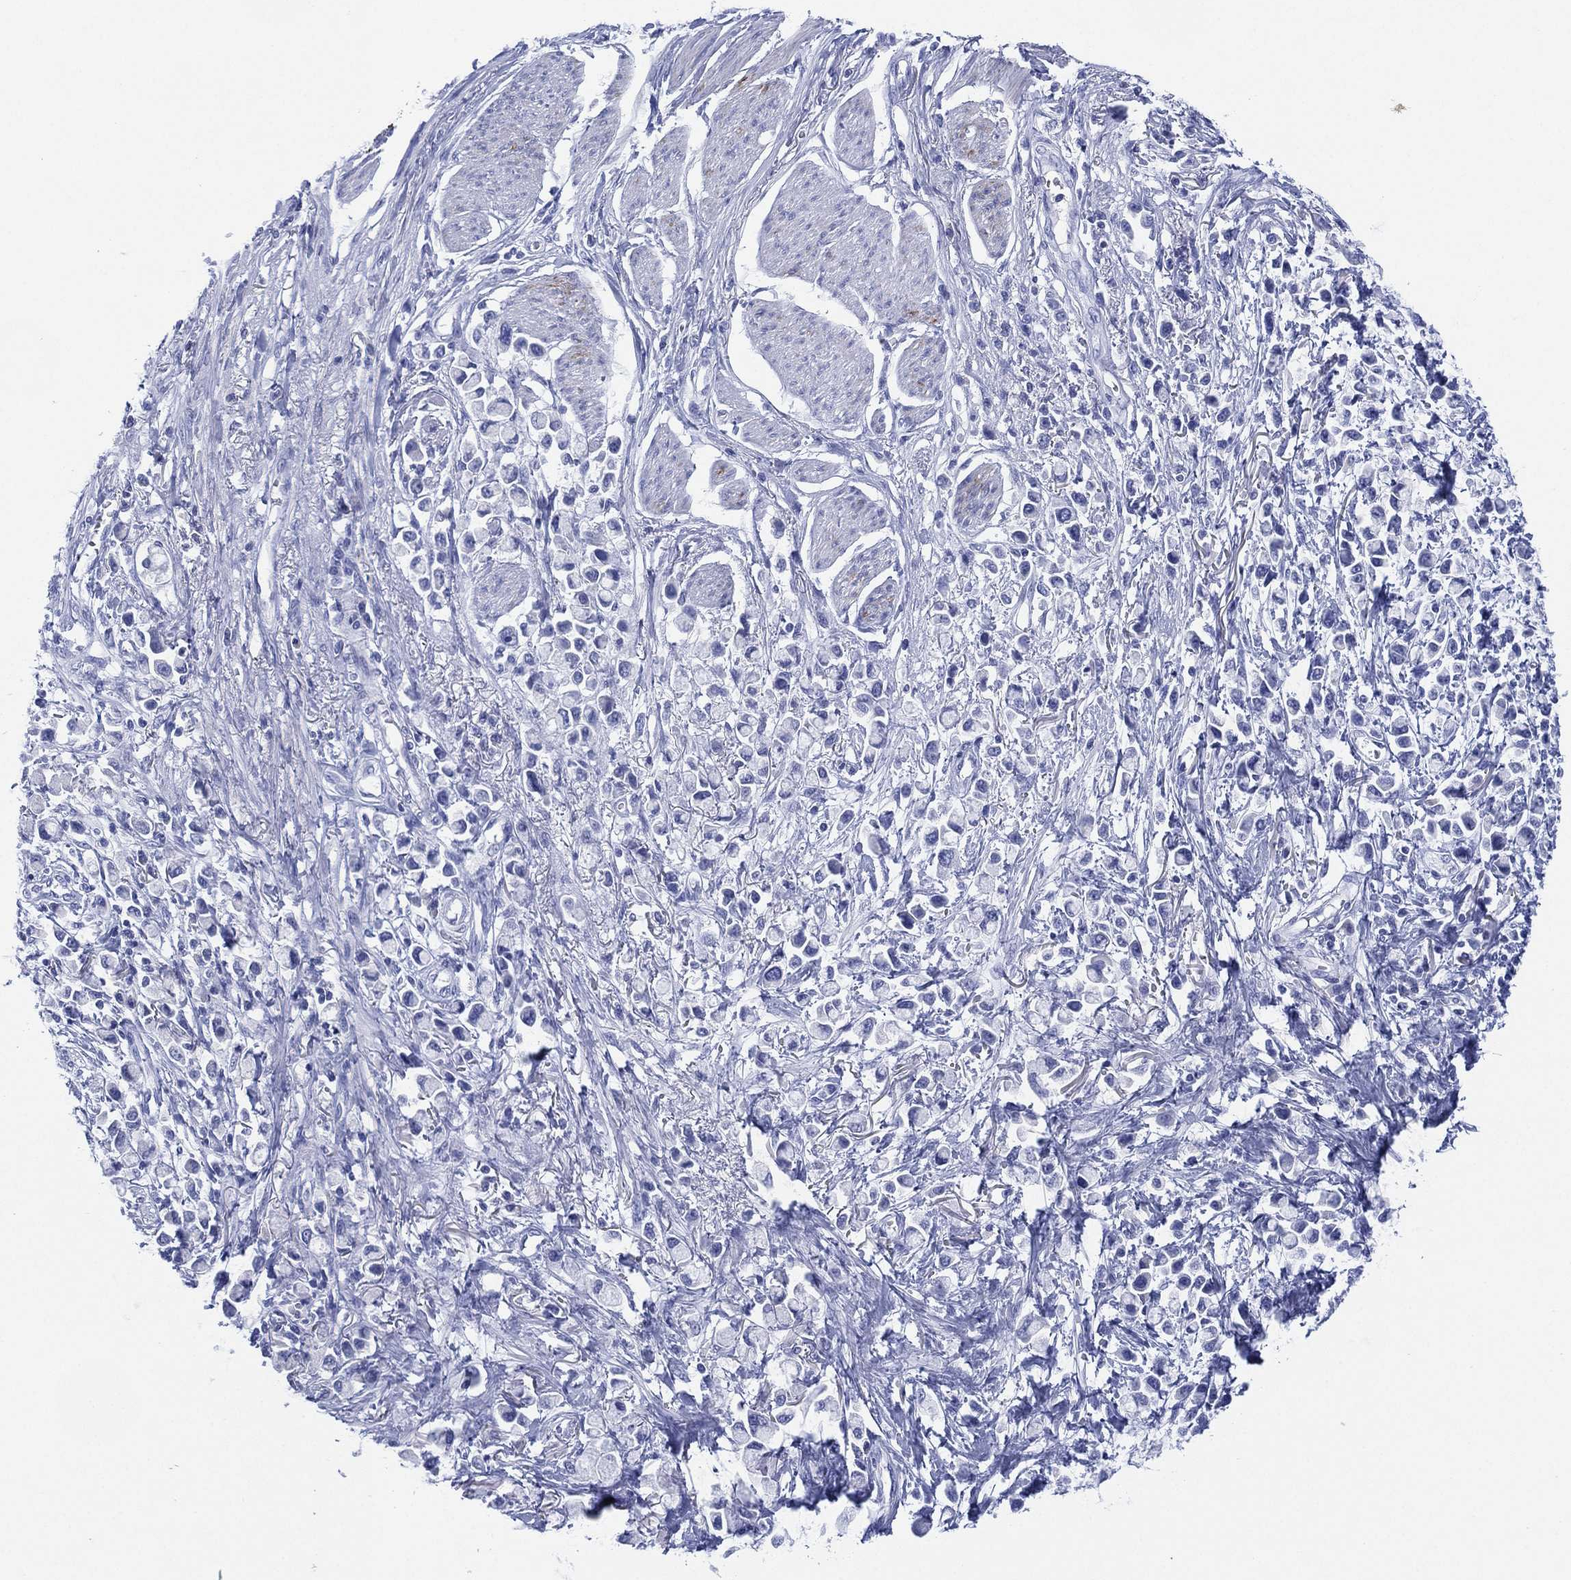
{"staining": {"intensity": "negative", "quantity": "none", "location": "none"}, "tissue": "stomach cancer", "cell_type": "Tumor cells", "image_type": "cancer", "snomed": [{"axis": "morphology", "description": "Adenocarcinoma, NOS"}, {"axis": "topography", "description": "Stomach"}], "caption": "The histopathology image shows no staining of tumor cells in adenocarcinoma (stomach).", "gene": "SLC9C2", "patient": {"sex": "female", "age": 81}}